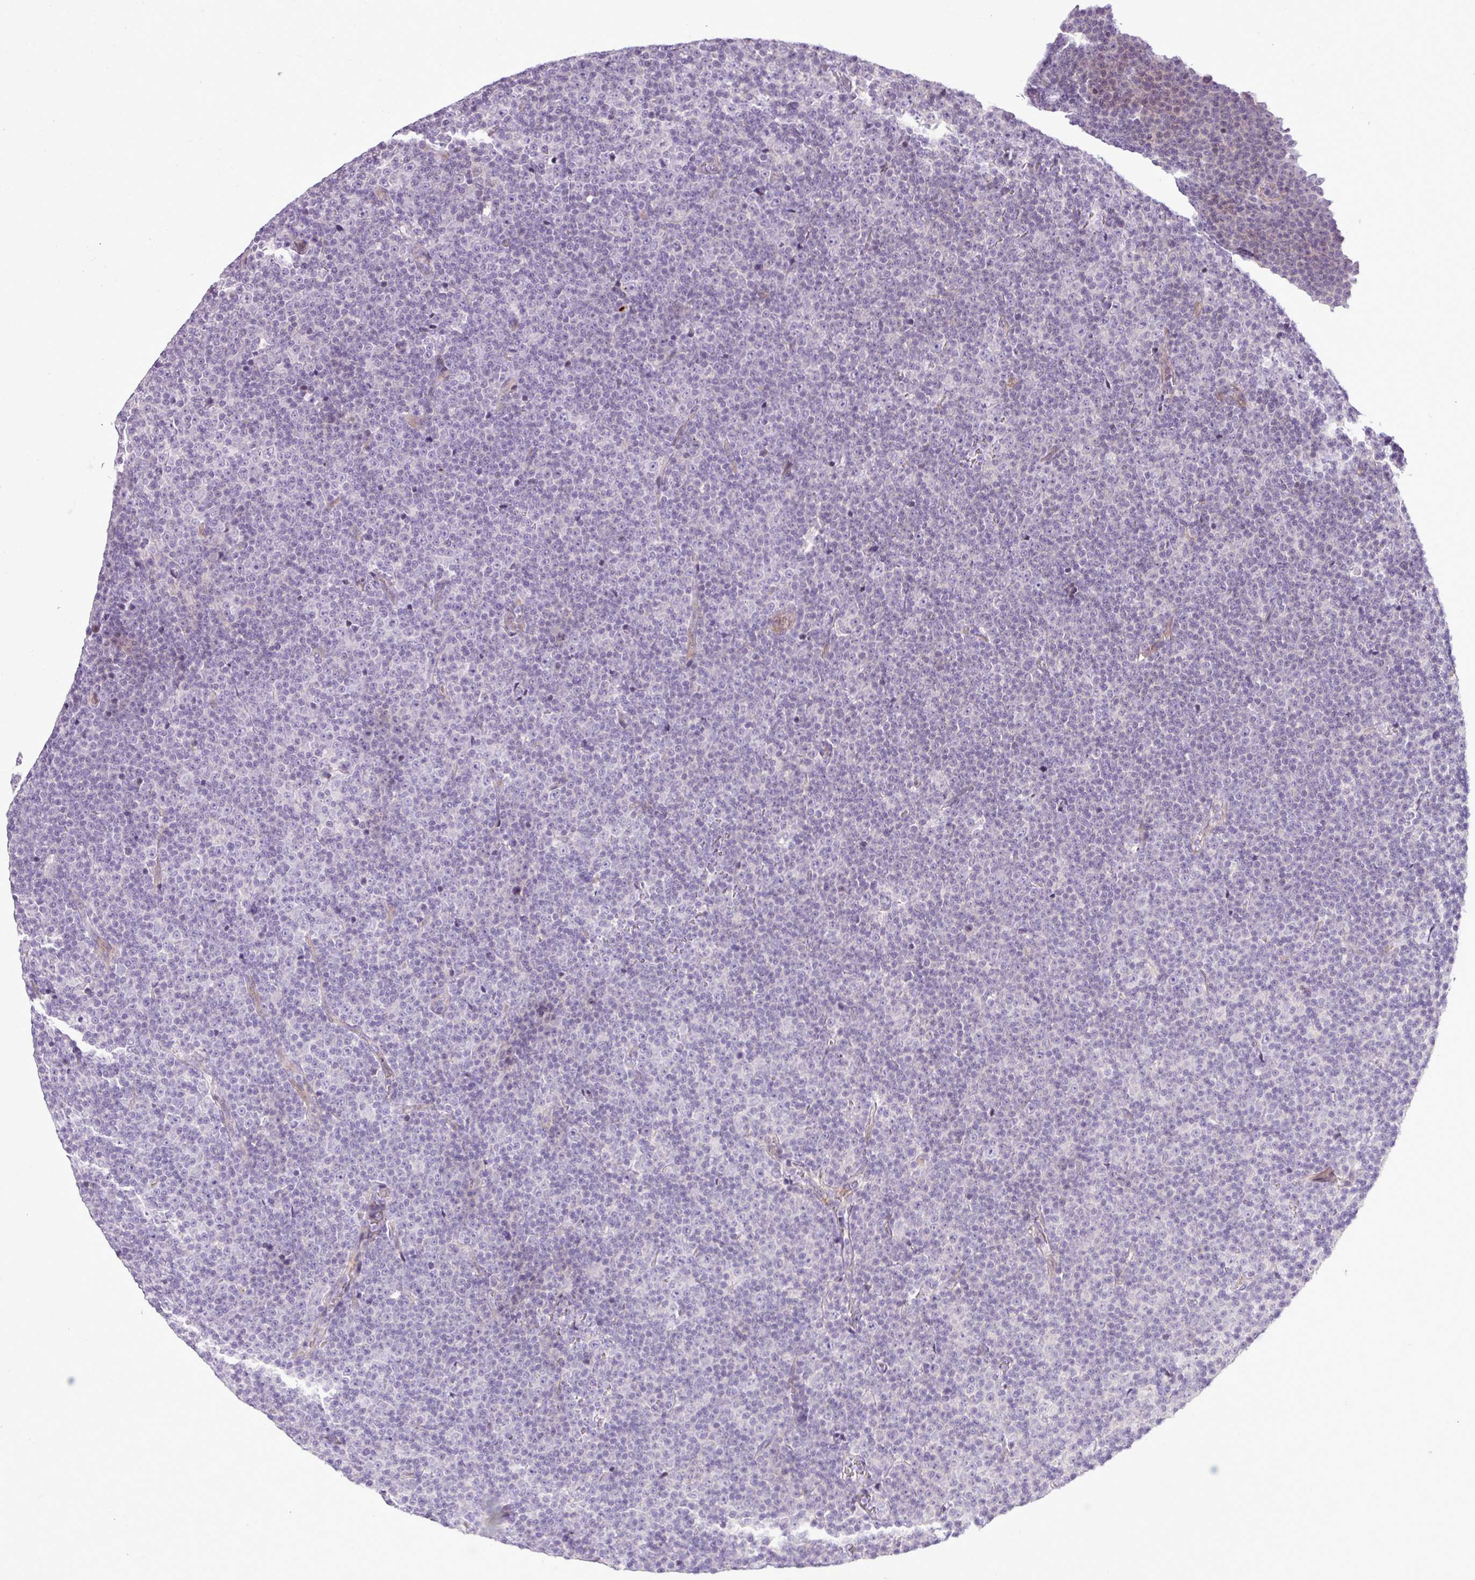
{"staining": {"intensity": "negative", "quantity": "none", "location": "none"}, "tissue": "lymphoma", "cell_type": "Tumor cells", "image_type": "cancer", "snomed": [{"axis": "morphology", "description": "Malignant lymphoma, non-Hodgkin's type, Low grade"}, {"axis": "topography", "description": "Lymph node"}], "caption": "A histopathology image of human lymphoma is negative for staining in tumor cells.", "gene": "DNAJB13", "patient": {"sex": "female", "age": 67}}